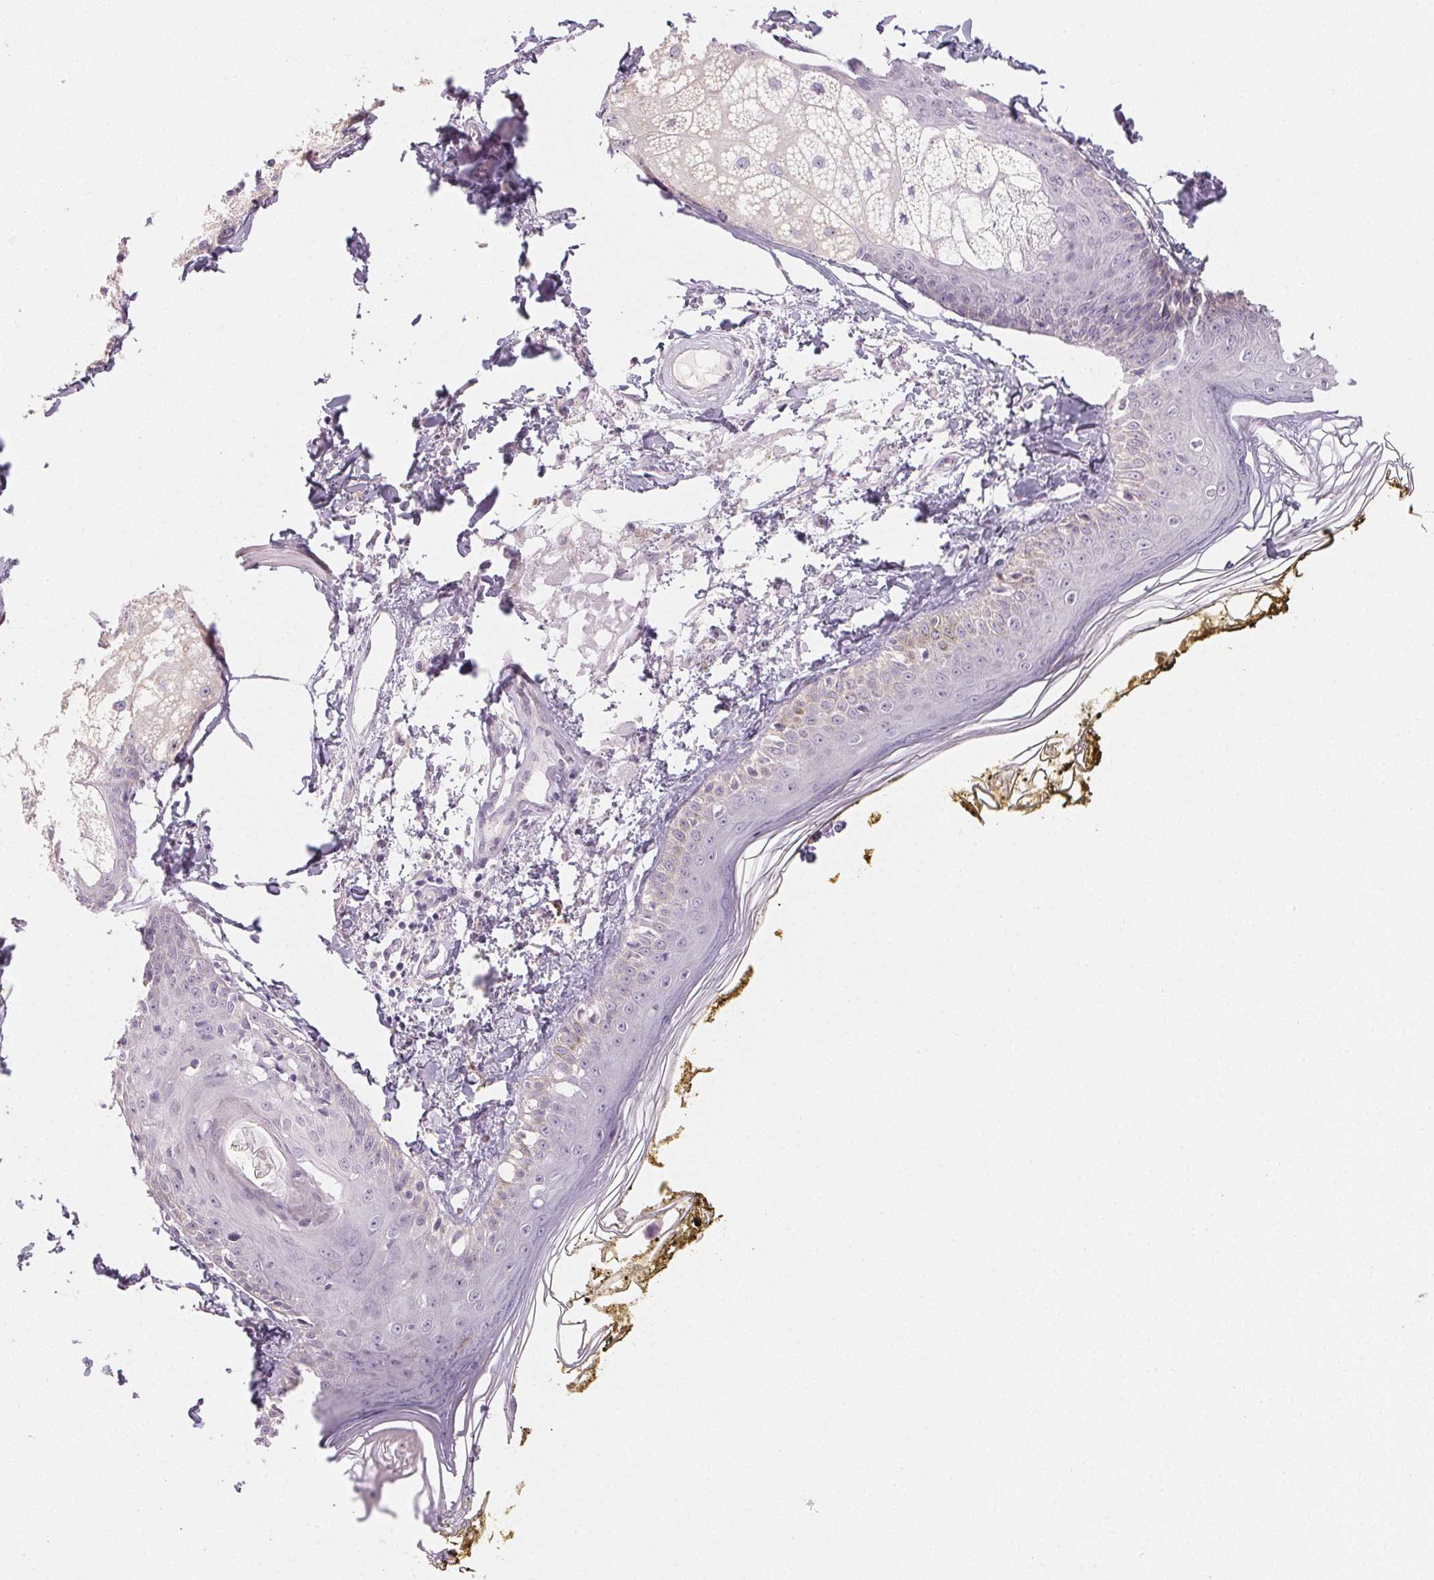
{"staining": {"intensity": "negative", "quantity": "none", "location": "none"}, "tissue": "skin", "cell_type": "Fibroblasts", "image_type": "normal", "snomed": [{"axis": "morphology", "description": "Normal tissue, NOS"}, {"axis": "topography", "description": "Skin"}], "caption": "This is an immunohistochemistry (IHC) histopathology image of unremarkable skin. There is no positivity in fibroblasts.", "gene": "SFTPD", "patient": {"sex": "male", "age": 76}}